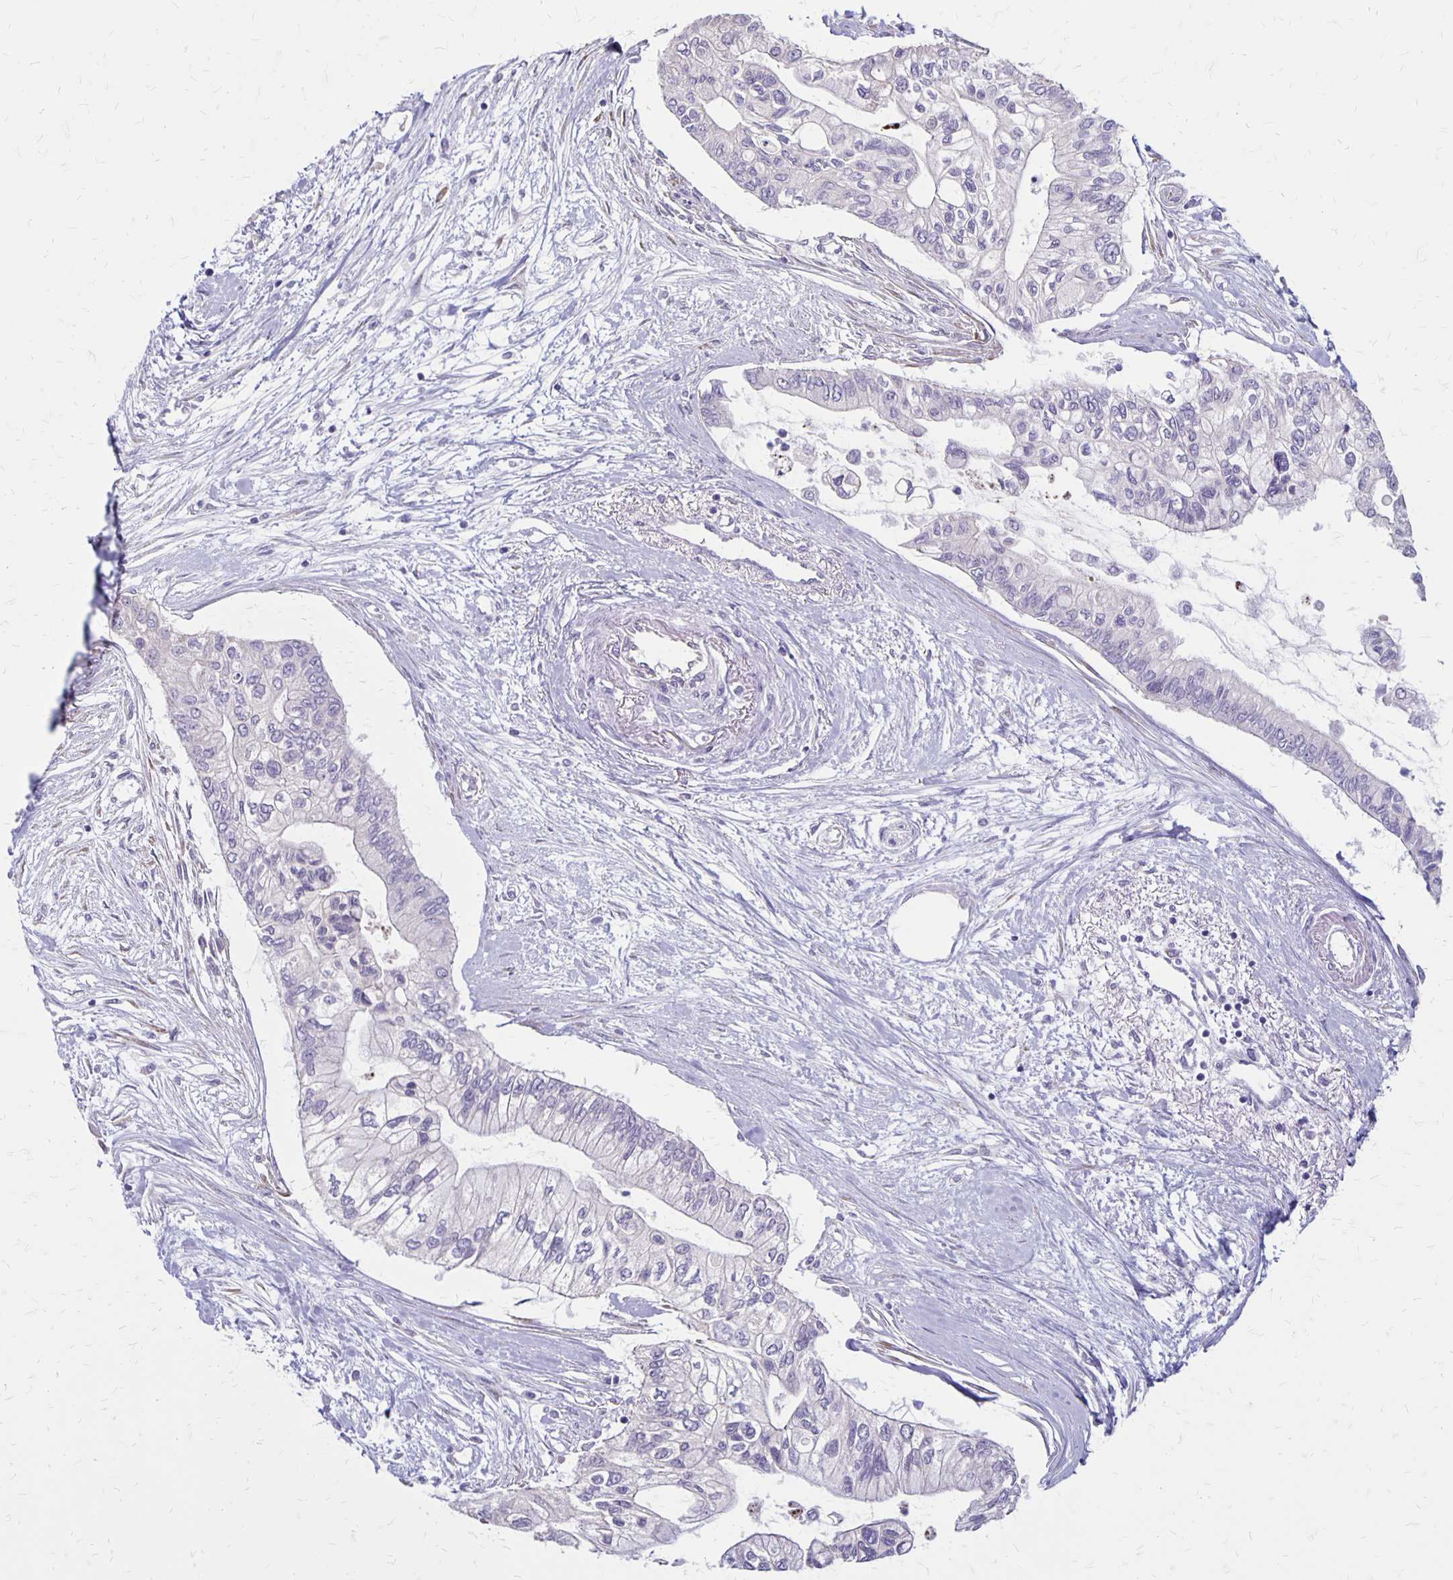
{"staining": {"intensity": "negative", "quantity": "none", "location": "none"}, "tissue": "pancreatic cancer", "cell_type": "Tumor cells", "image_type": "cancer", "snomed": [{"axis": "morphology", "description": "Adenocarcinoma, NOS"}, {"axis": "topography", "description": "Pancreas"}], "caption": "The histopathology image displays no significant expression in tumor cells of adenocarcinoma (pancreatic).", "gene": "HOMER1", "patient": {"sex": "female", "age": 77}}